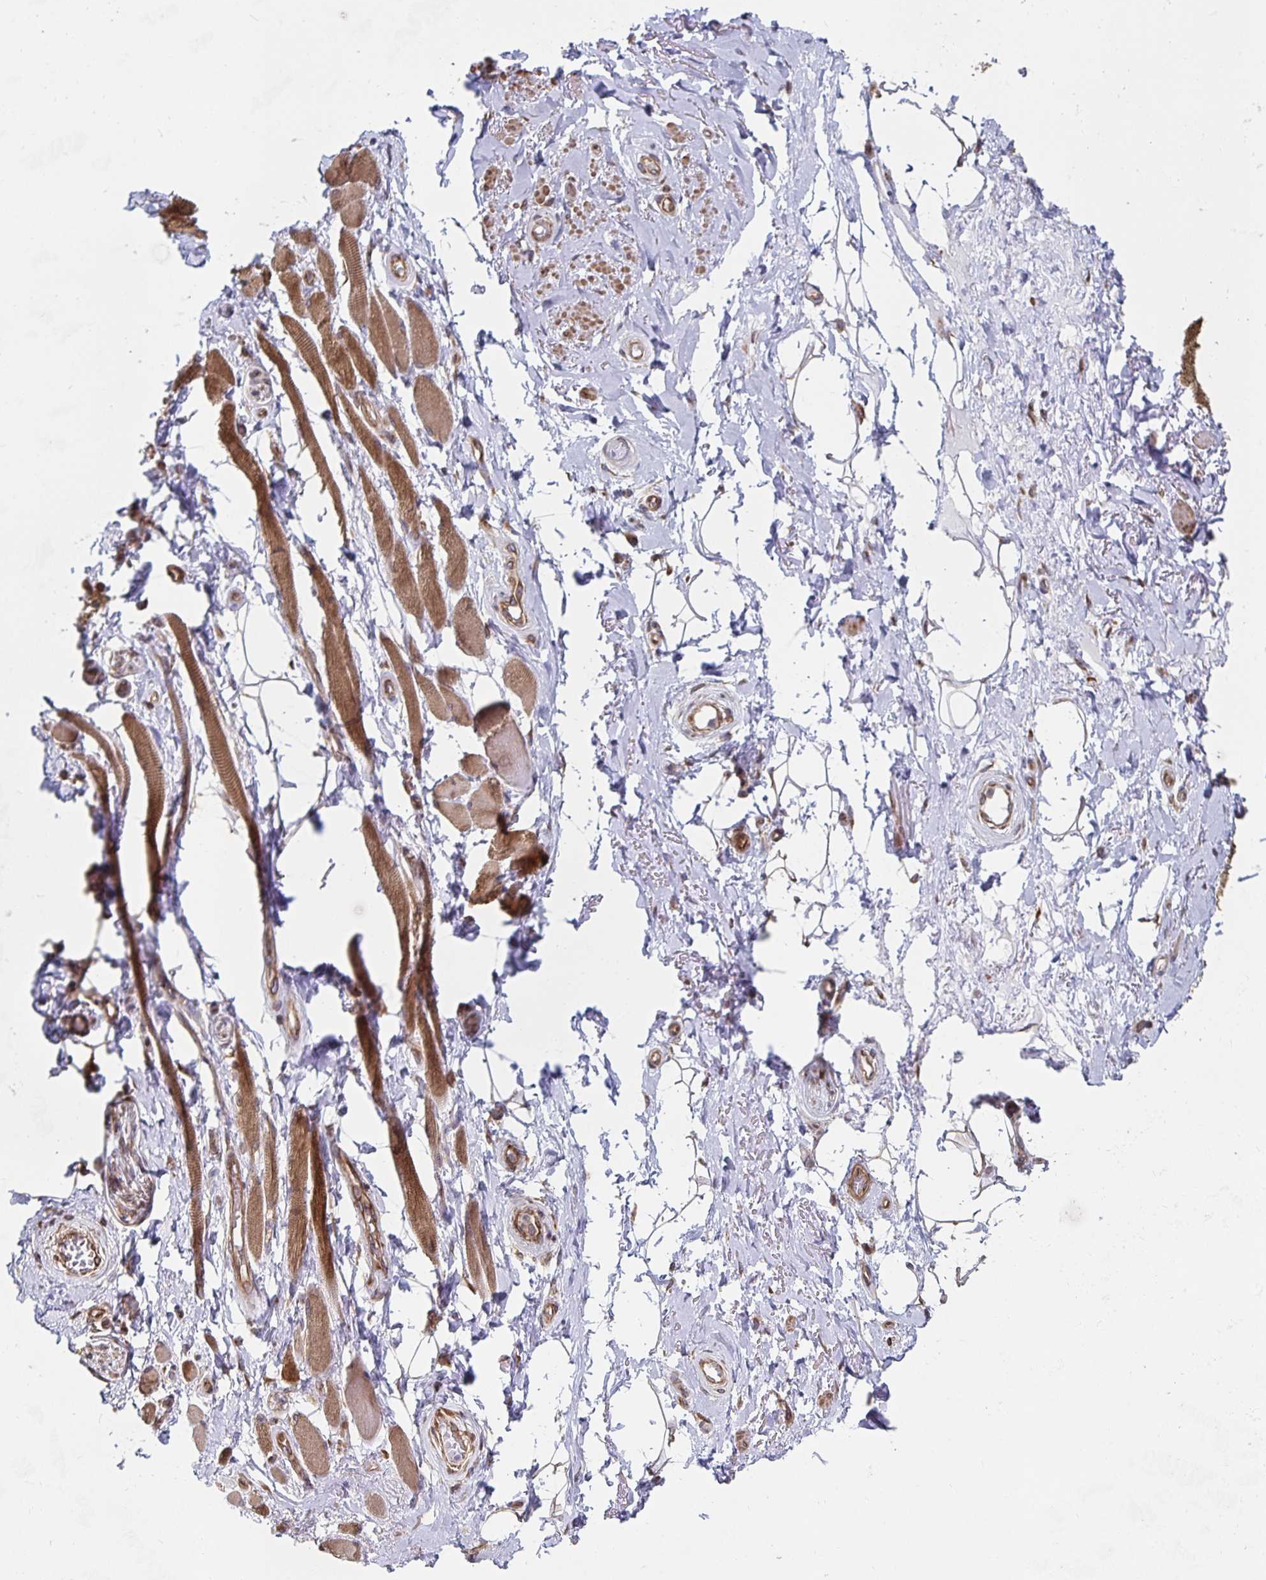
{"staining": {"intensity": "negative", "quantity": "none", "location": "none"}, "tissue": "adipose tissue", "cell_type": "Adipocytes", "image_type": "normal", "snomed": [{"axis": "morphology", "description": "Normal tissue, NOS"}, {"axis": "topography", "description": "Anal"}, {"axis": "topography", "description": "Peripheral nerve tissue"}], "caption": "A histopathology image of adipose tissue stained for a protein exhibits no brown staining in adipocytes. (Stains: DAB IHC with hematoxylin counter stain, Microscopy: brightfield microscopy at high magnification).", "gene": "BCAP29", "patient": {"sex": "male", "age": 53}}